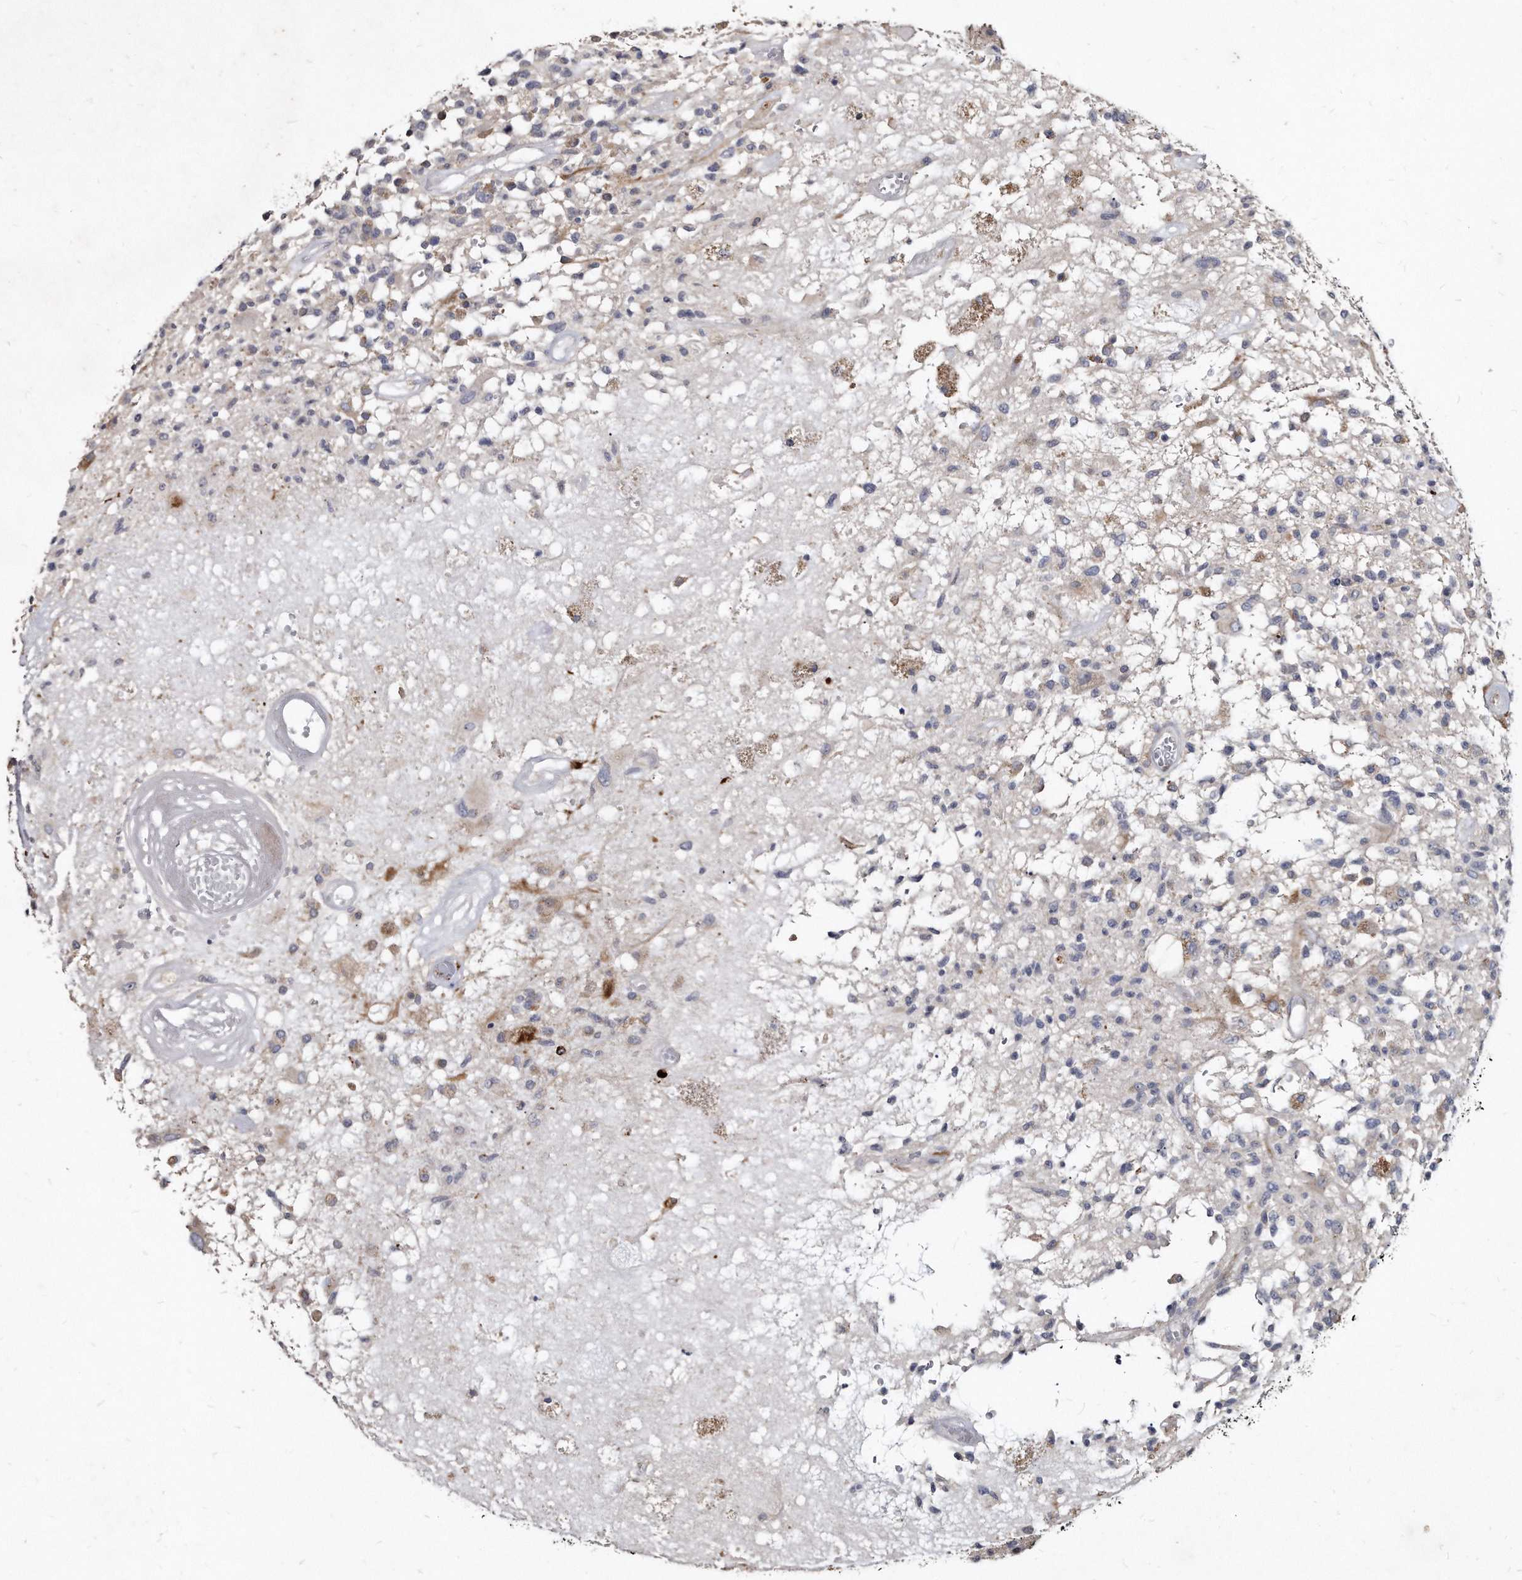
{"staining": {"intensity": "weak", "quantity": "<25%", "location": "cytoplasmic/membranous"}, "tissue": "glioma", "cell_type": "Tumor cells", "image_type": "cancer", "snomed": [{"axis": "morphology", "description": "Glioma, malignant, High grade"}, {"axis": "morphology", "description": "Glioblastoma, NOS"}, {"axis": "topography", "description": "Brain"}], "caption": "This is an immunohistochemistry micrograph of glioma. There is no staining in tumor cells.", "gene": "KLHDC3", "patient": {"sex": "male", "age": 60}}